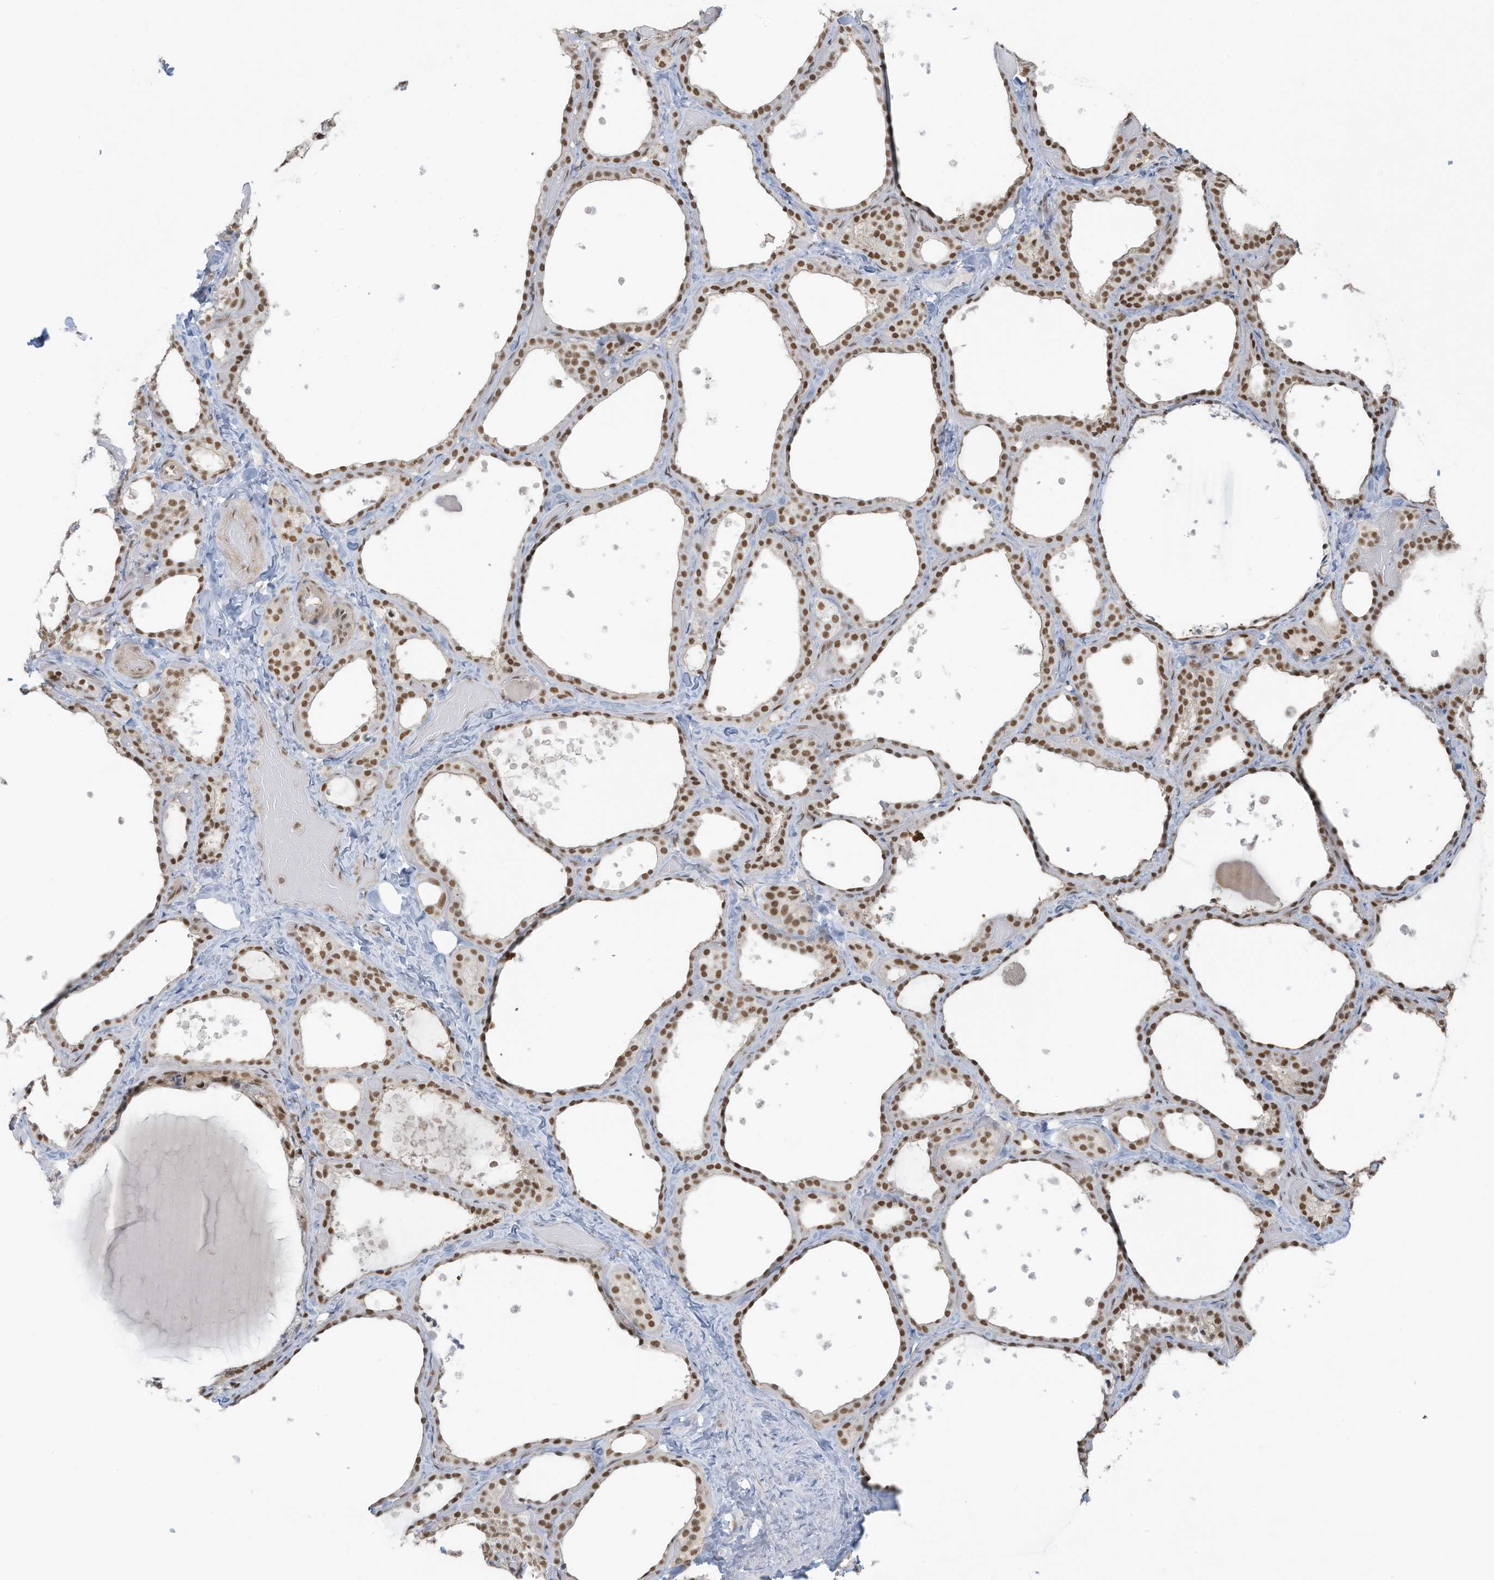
{"staining": {"intensity": "strong", "quantity": ">75%", "location": "nuclear"}, "tissue": "thyroid gland", "cell_type": "Glandular cells", "image_type": "normal", "snomed": [{"axis": "morphology", "description": "Normal tissue, NOS"}, {"axis": "topography", "description": "Thyroid gland"}], "caption": "Strong nuclear protein expression is present in approximately >75% of glandular cells in thyroid gland.", "gene": "DBR1", "patient": {"sex": "female", "age": 44}}